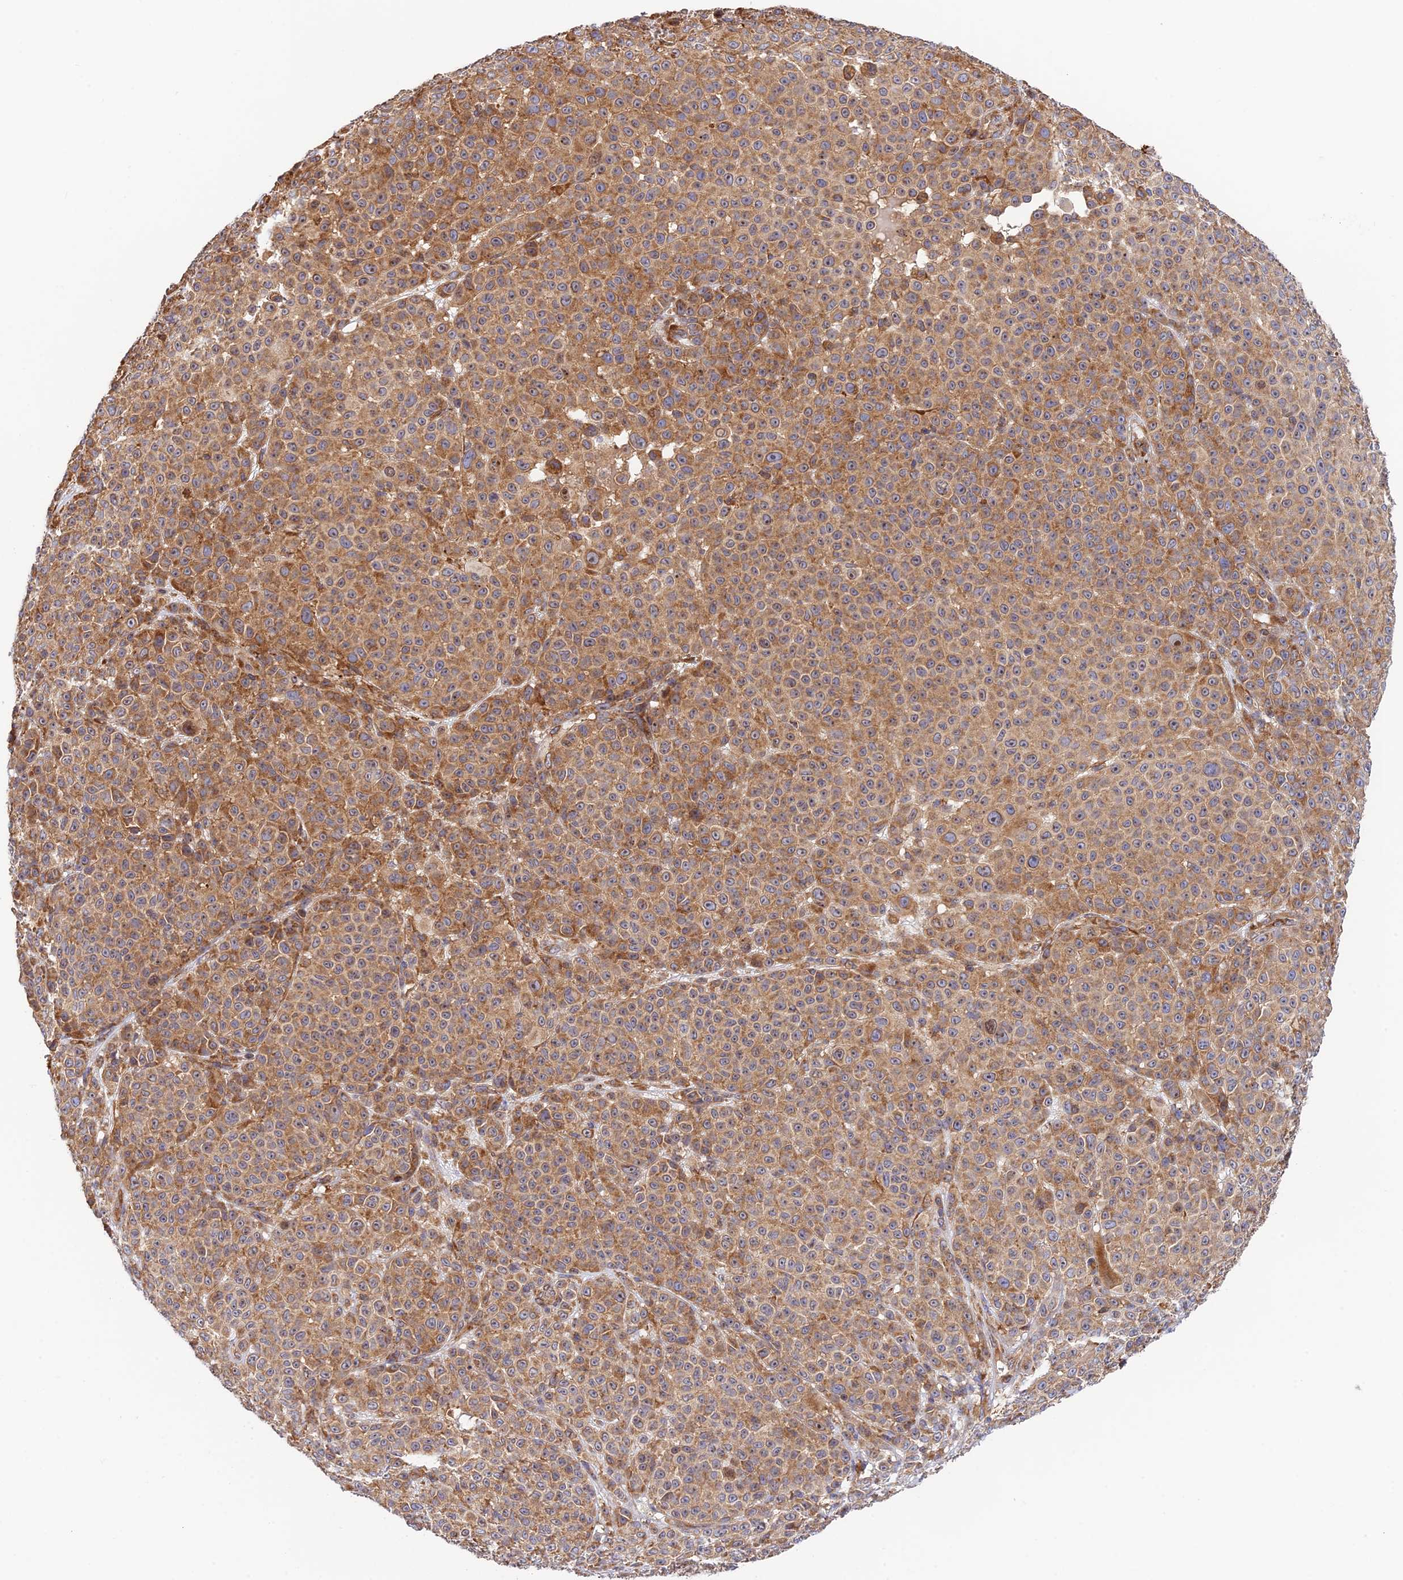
{"staining": {"intensity": "moderate", "quantity": ">75%", "location": "cytoplasmic/membranous"}, "tissue": "melanoma", "cell_type": "Tumor cells", "image_type": "cancer", "snomed": [{"axis": "morphology", "description": "Malignant melanoma, NOS"}, {"axis": "topography", "description": "Skin"}], "caption": "Immunohistochemistry (IHC) (DAB) staining of human melanoma exhibits moderate cytoplasmic/membranous protein expression in approximately >75% of tumor cells.", "gene": "RPL5", "patient": {"sex": "female", "age": 94}}